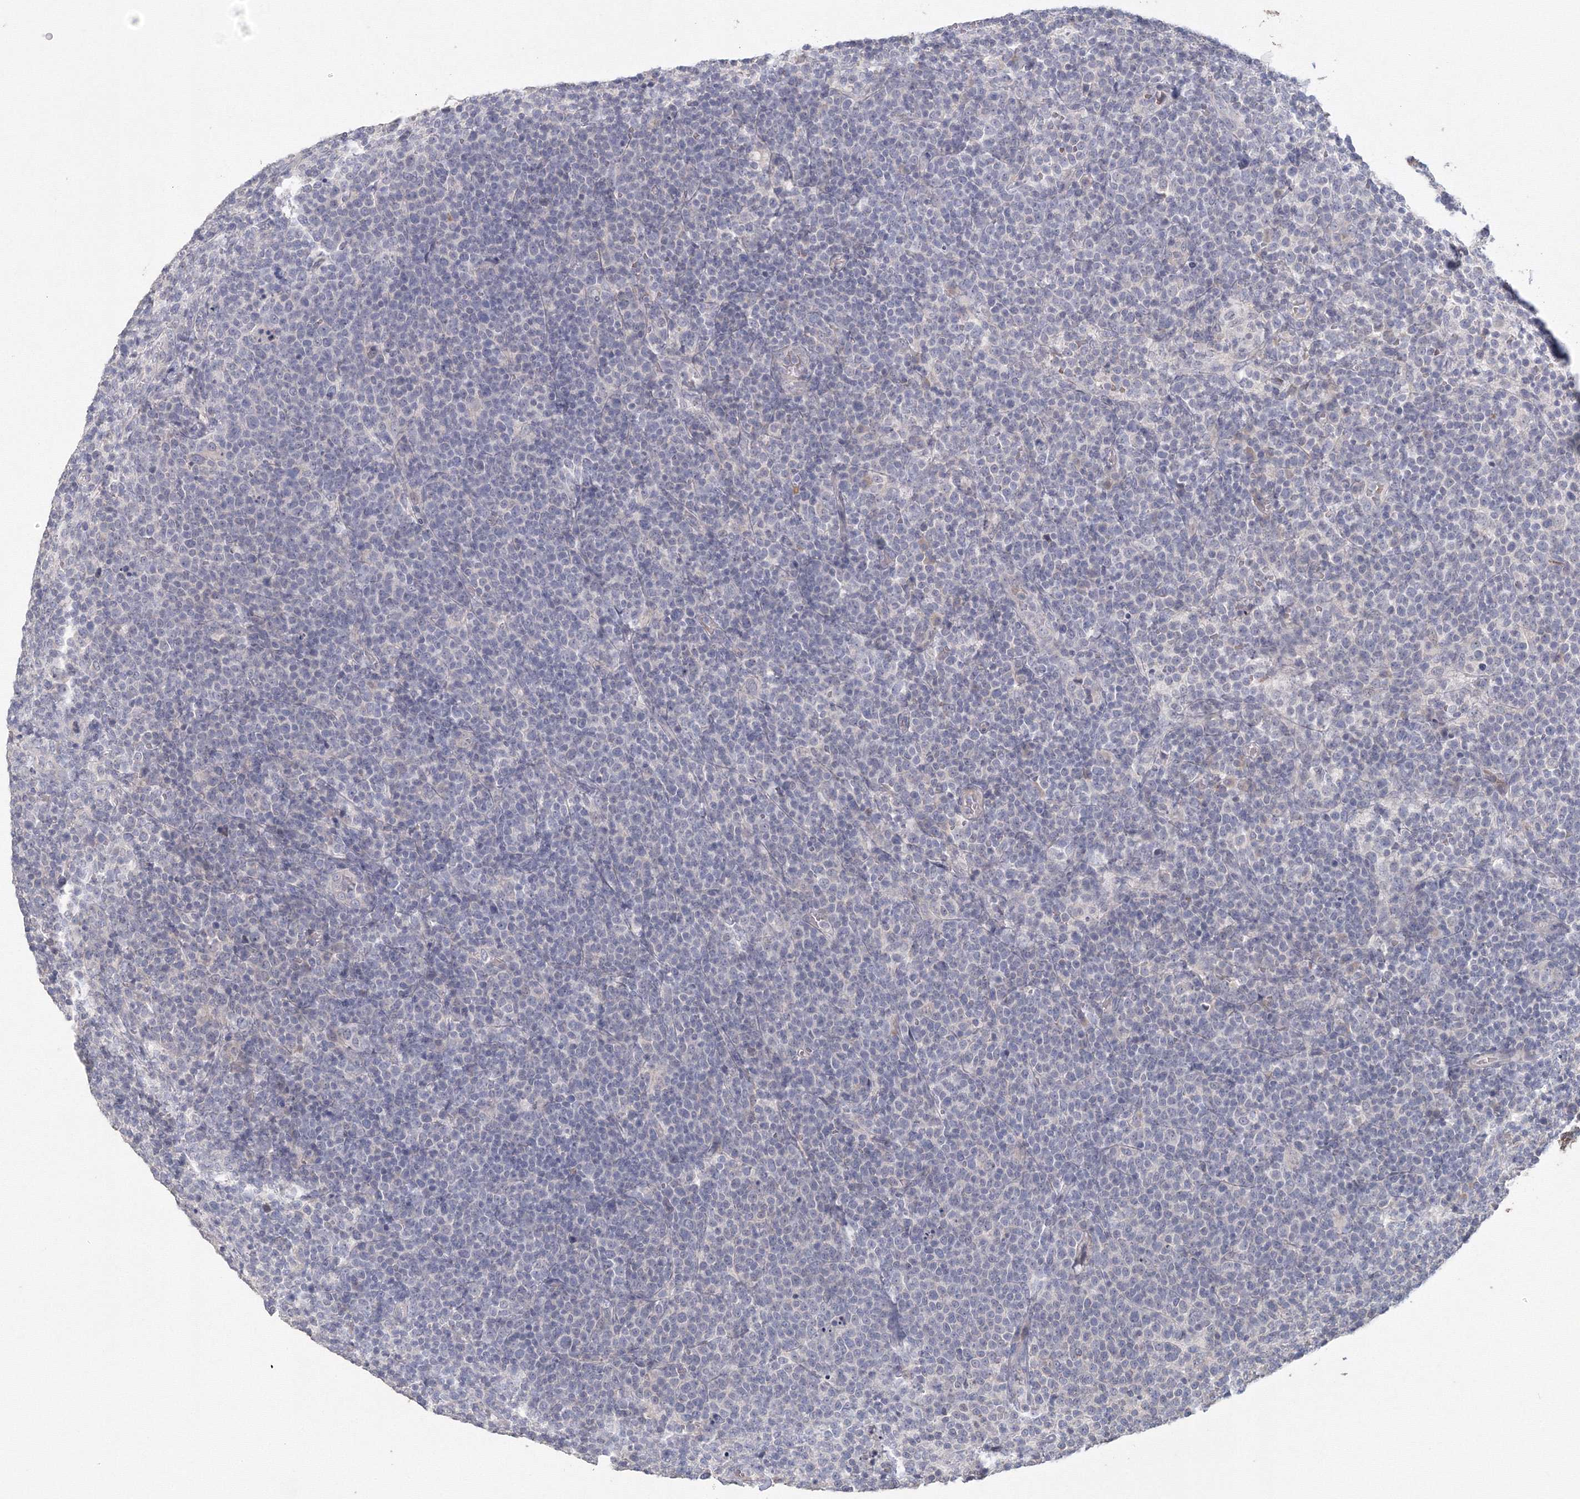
{"staining": {"intensity": "negative", "quantity": "none", "location": "none"}, "tissue": "lymphoma", "cell_type": "Tumor cells", "image_type": "cancer", "snomed": [{"axis": "morphology", "description": "Malignant lymphoma, non-Hodgkin's type, High grade"}, {"axis": "topography", "description": "Lymph node"}], "caption": "Photomicrograph shows no protein staining in tumor cells of malignant lymphoma, non-Hodgkin's type (high-grade) tissue.", "gene": "TACC2", "patient": {"sex": "male", "age": 61}}